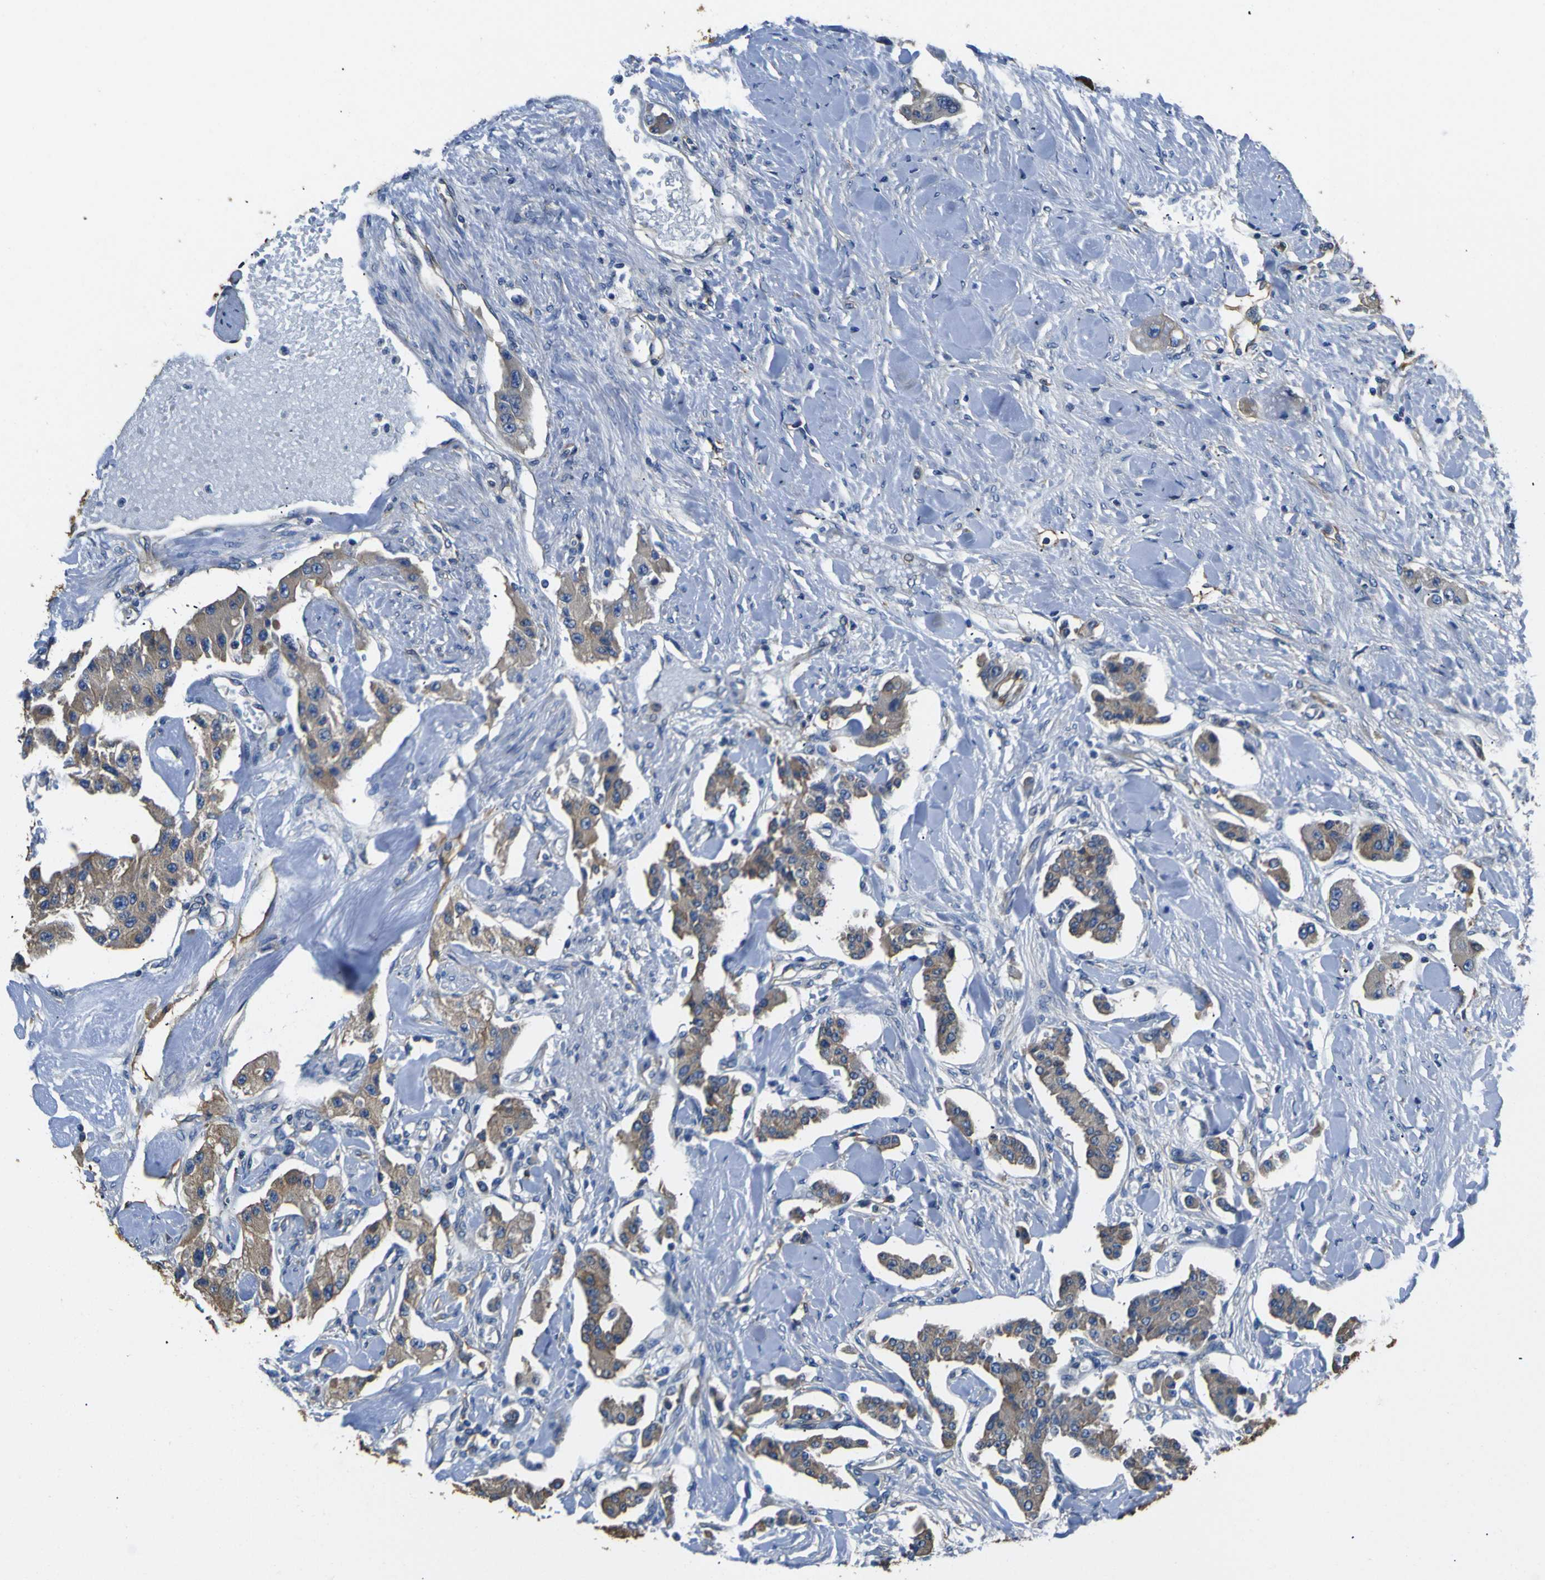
{"staining": {"intensity": "moderate", "quantity": ">75%", "location": "cytoplasmic/membranous"}, "tissue": "carcinoid", "cell_type": "Tumor cells", "image_type": "cancer", "snomed": [{"axis": "morphology", "description": "Carcinoid, malignant, NOS"}, {"axis": "topography", "description": "Pancreas"}], "caption": "Carcinoid tissue demonstrates moderate cytoplasmic/membranous staining in about >75% of tumor cells", "gene": "TUBB", "patient": {"sex": "male", "age": 41}}